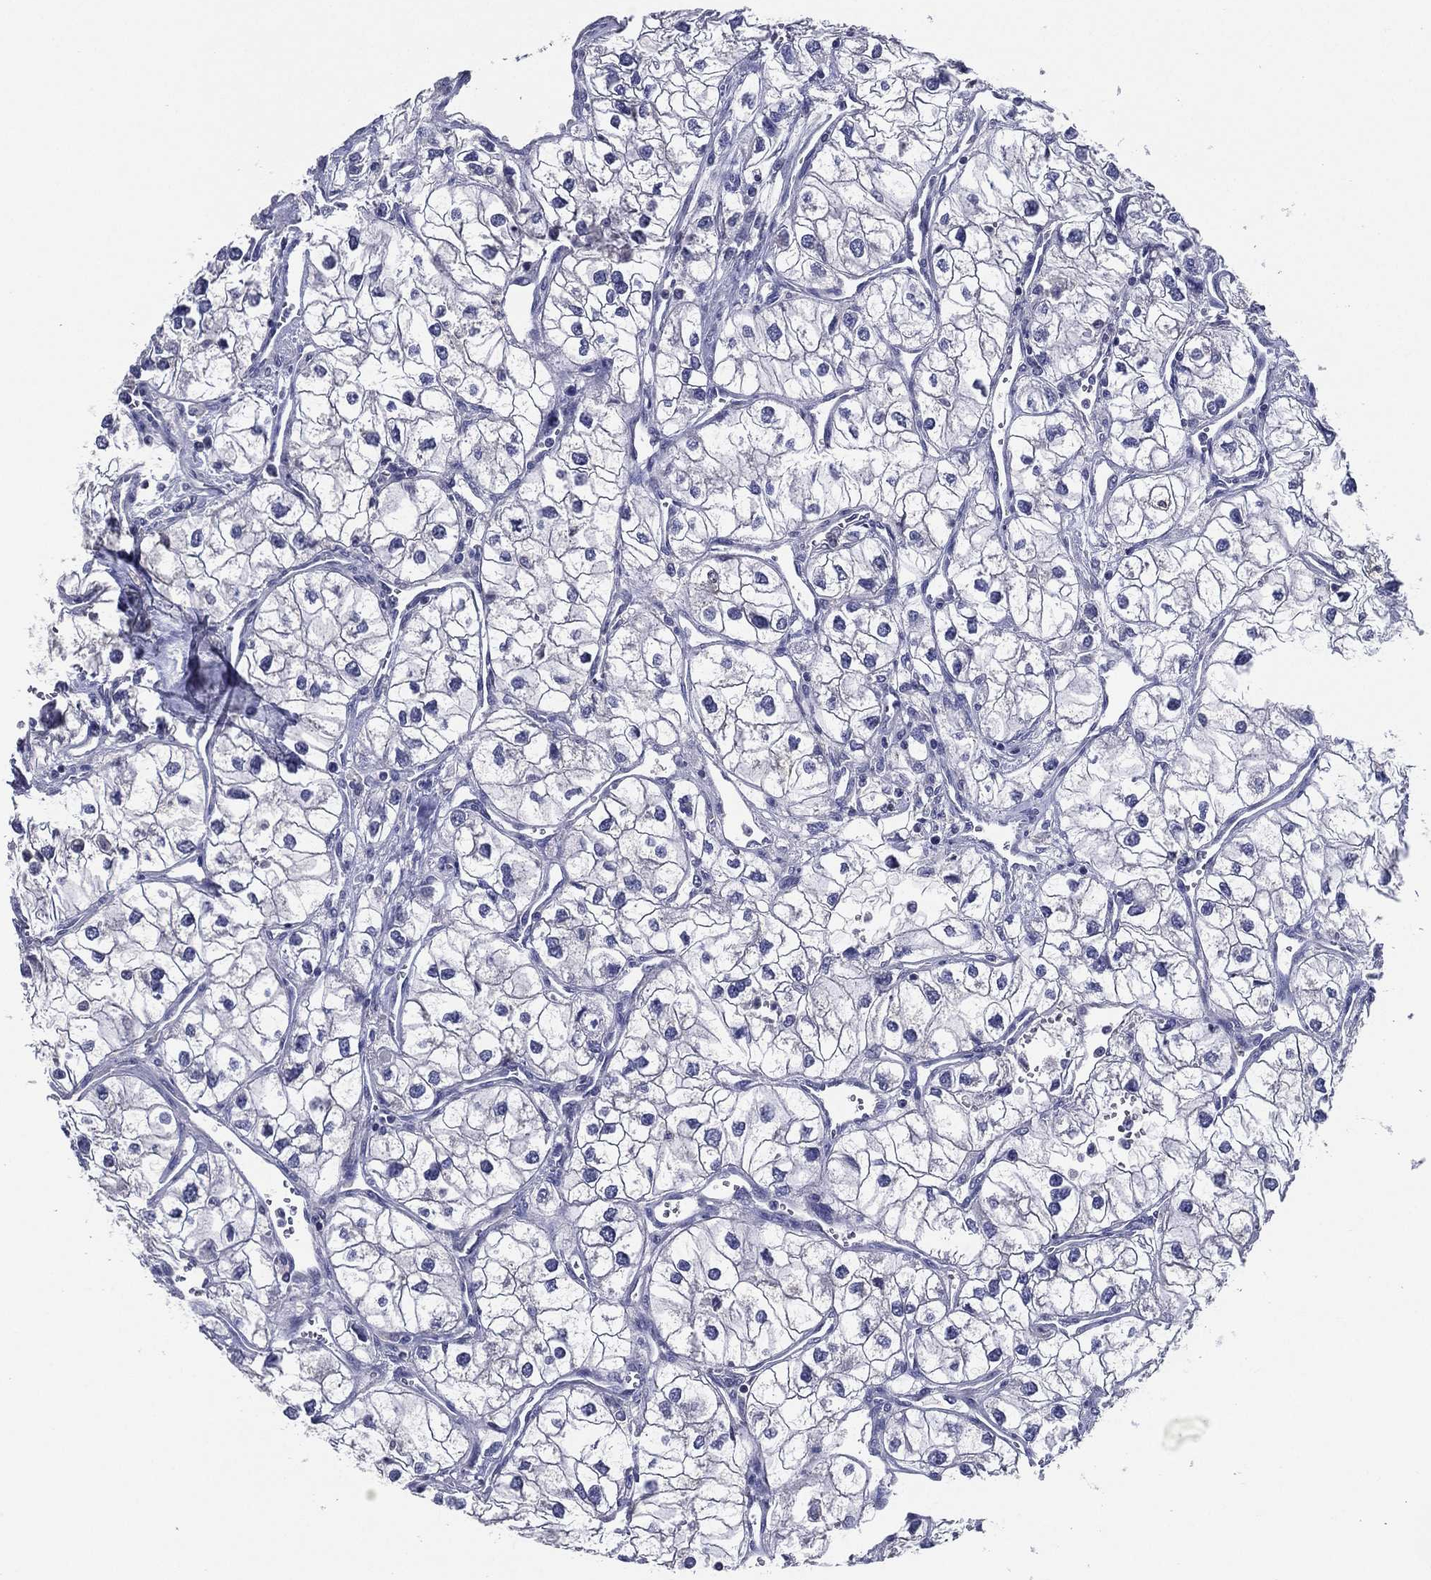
{"staining": {"intensity": "negative", "quantity": "none", "location": "none"}, "tissue": "renal cancer", "cell_type": "Tumor cells", "image_type": "cancer", "snomed": [{"axis": "morphology", "description": "Adenocarcinoma, NOS"}, {"axis": "topography", "description": "Kidney"}], "caption": "The histopathology image demonstrates no significant staining in tumor cells of adenocarcinoma (renal).", "gene": "TFAP2A", "patient": {"sex": "male", "age": 59}}